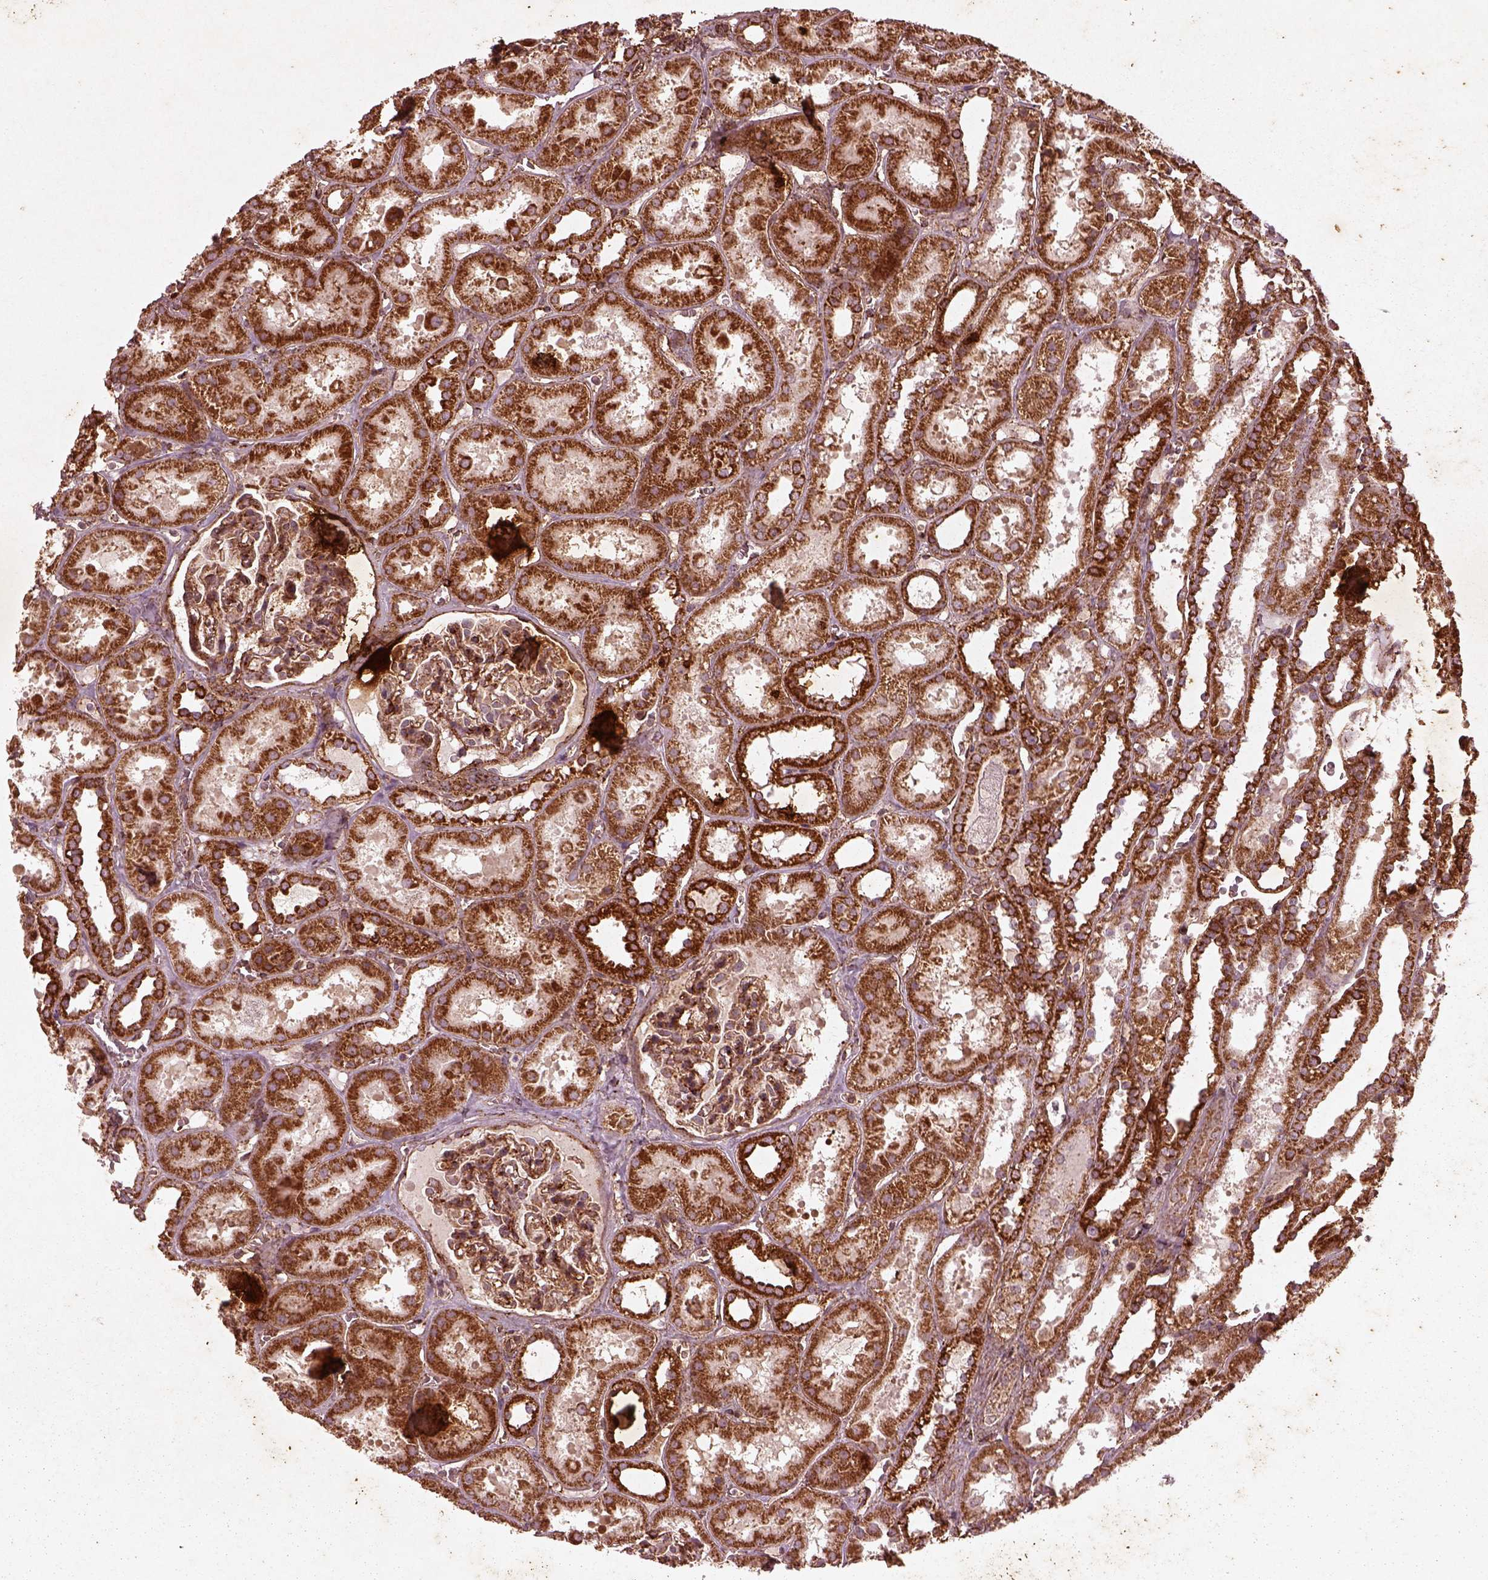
{"staining": {"intensity": "strong", "quantity": ">75%", "location": "cytoplasmic/membranous"}, "tissue": "kidney", "cell_type": "Cells in glomeruli", "image_type": "normal", "snomed": [{"axis": "morphology", "description": "Normal tissue, NOS"}, {"axis": "topography", "description": "Kidney"}], "caption": "Immunohistochemical staining of normal kidney shows strong cytoplasmic/membranous protein staining in about >75% of cells in glomeruli.", "gene": "ENSG00000285130", "patient": {"sex": "female", "age": 41}}